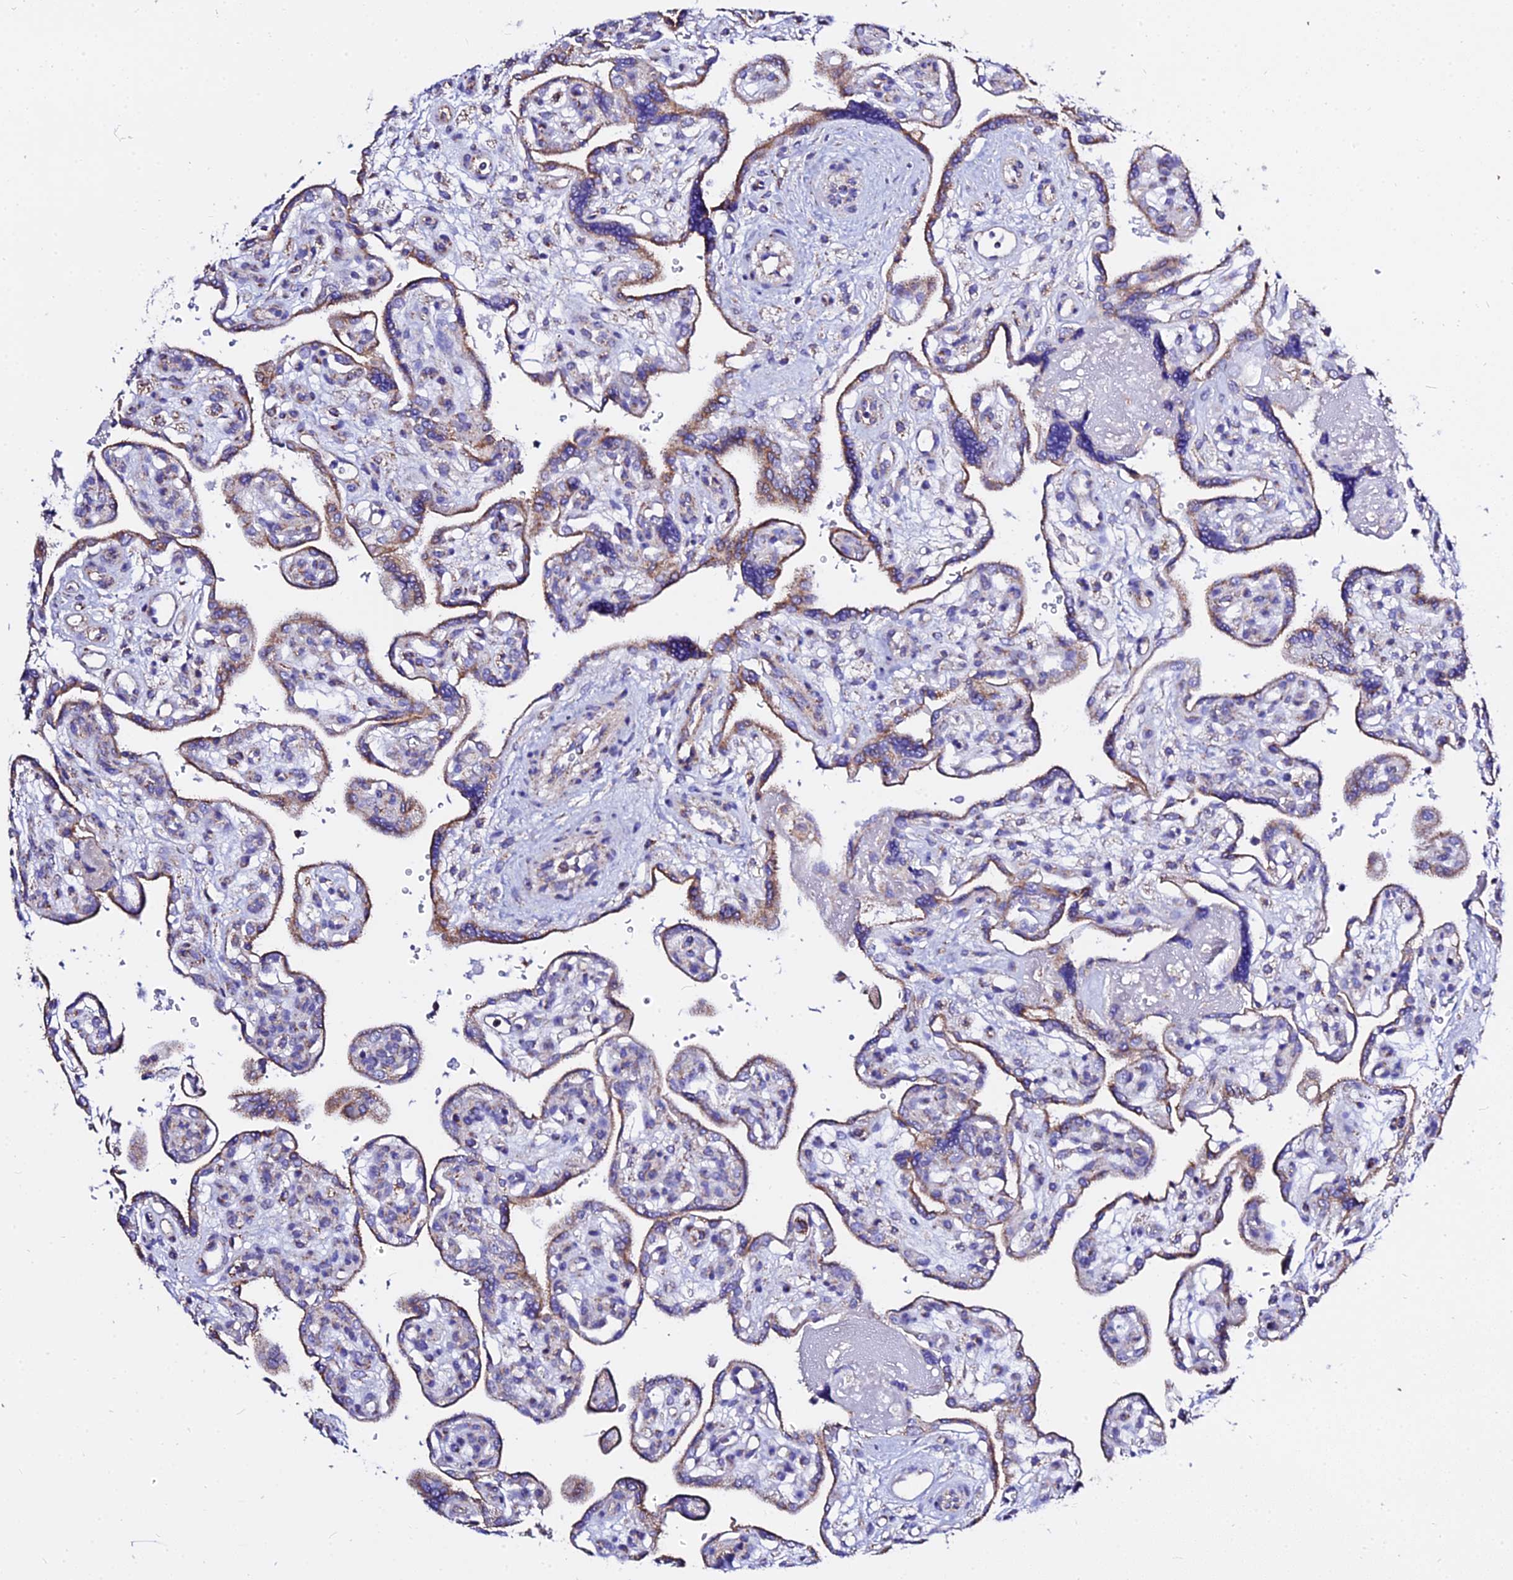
{"staining": {"intensity": "moderate", "quantity": ">75%", "location": "cytoplasmic/membranous"}, "tissue": "placenta", "cell_type": "Trophoblastic cells", "image_type": "normal", "snomed": [{"axis": "morphology", "description": "Normal tissue, NOS"}, {"axis": "topography", "description": "Placenta"}], "caption": "DAB immunohistochemical staining of unremarkable placenta shows moderate cytoplasmic/membranous protein staining in about >75% of trophoblastic cells.", "gene": "ZNF573", "patient": {"sex": "female", "age": 39}}